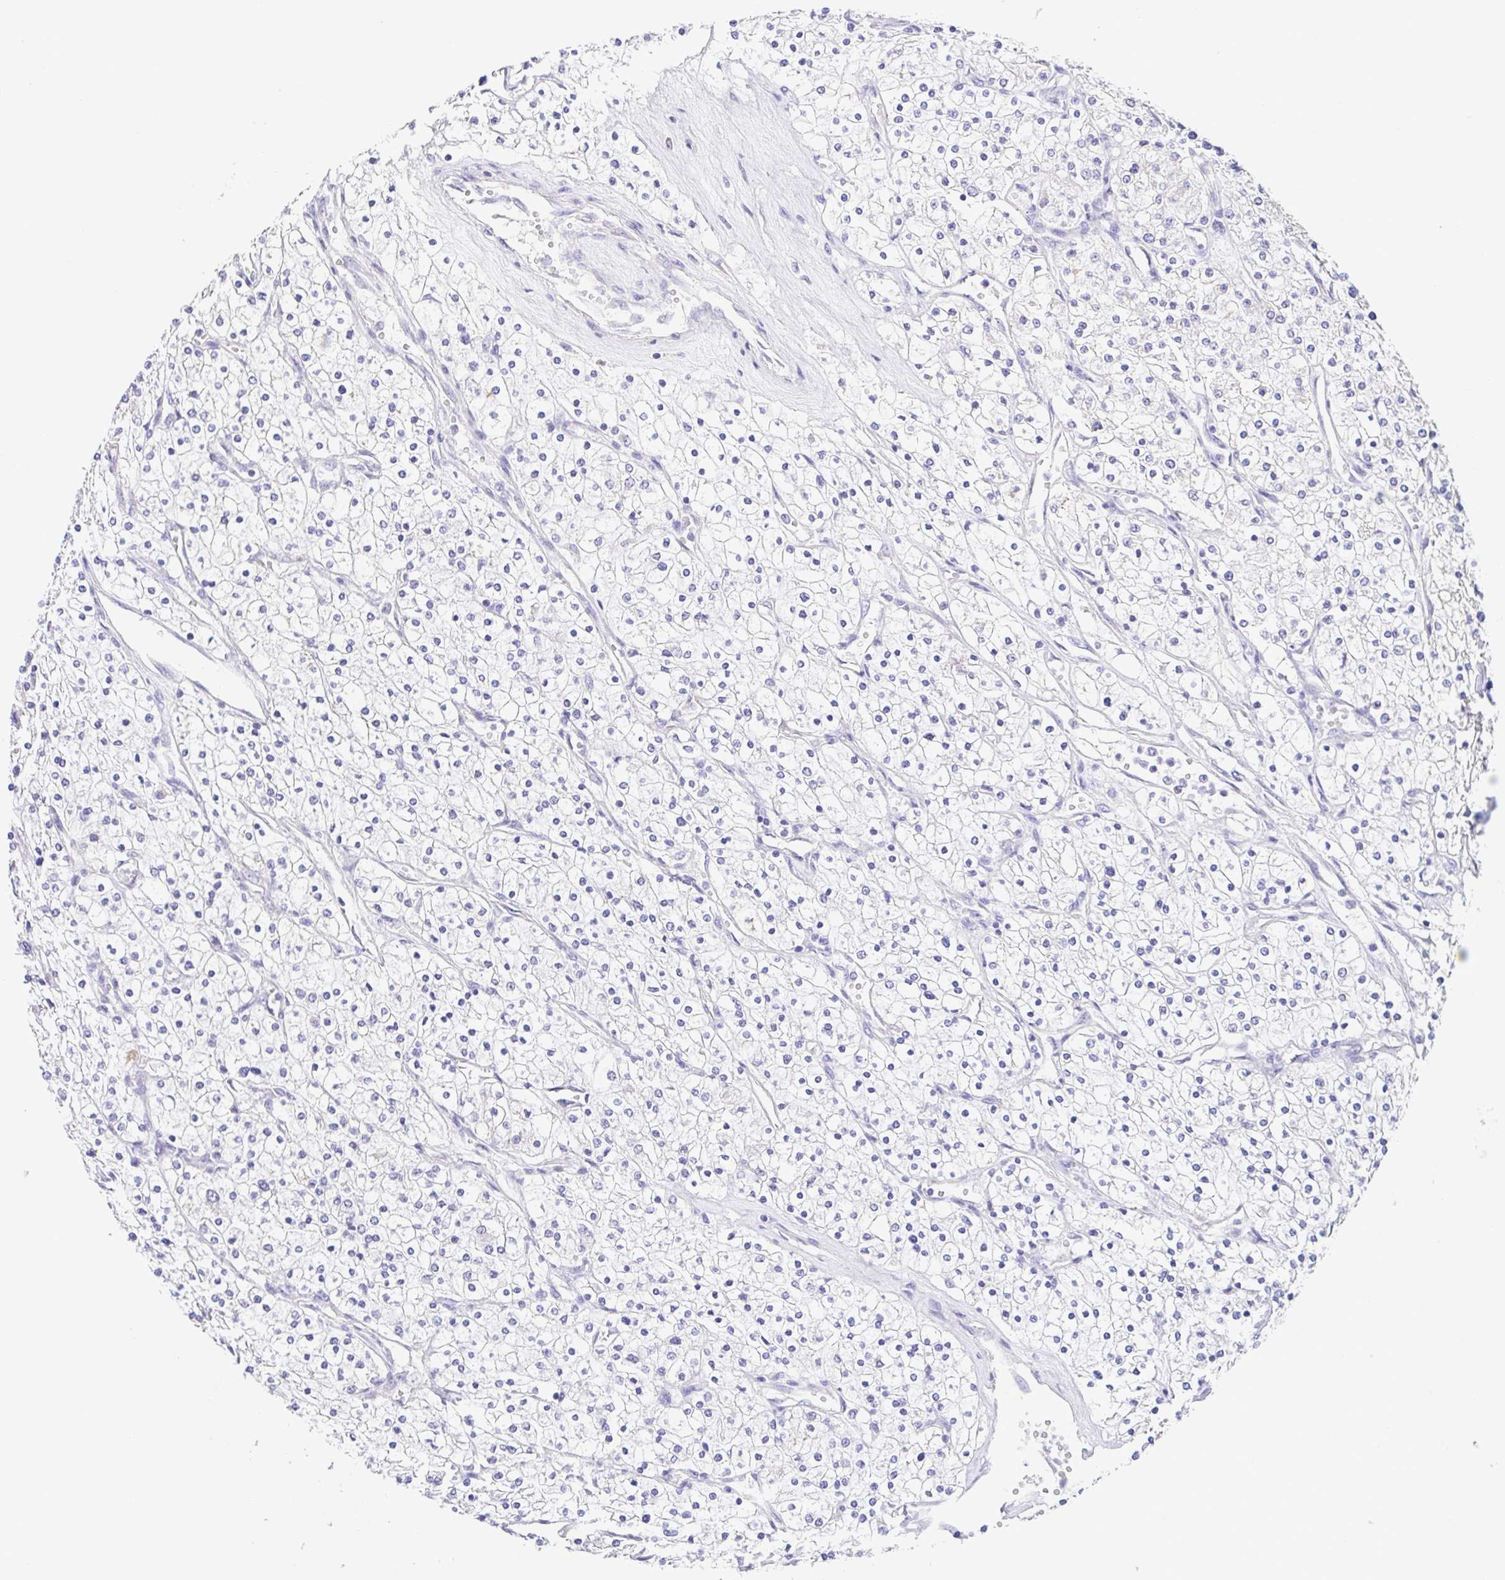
{"staining": {"intensity": "negative", "quantity": "none", "location": "none"}, "tissue": "renal cancer", "cell_type": "Tumor cells", "image_type": "cancer", "snomed": [{"axis": "morphology", "description": "Adenocarcinoma, NOS"}, {"axis": "topography", "description": "Kidney"}], "caption": "This is an immunohistochemistry (IHC) photomicrograph of human renal cancer (adenocarcinoma). There is no expression in tumor cells.", "gene": "GINM1", "patient": {"sex": "male", "age": 80}}